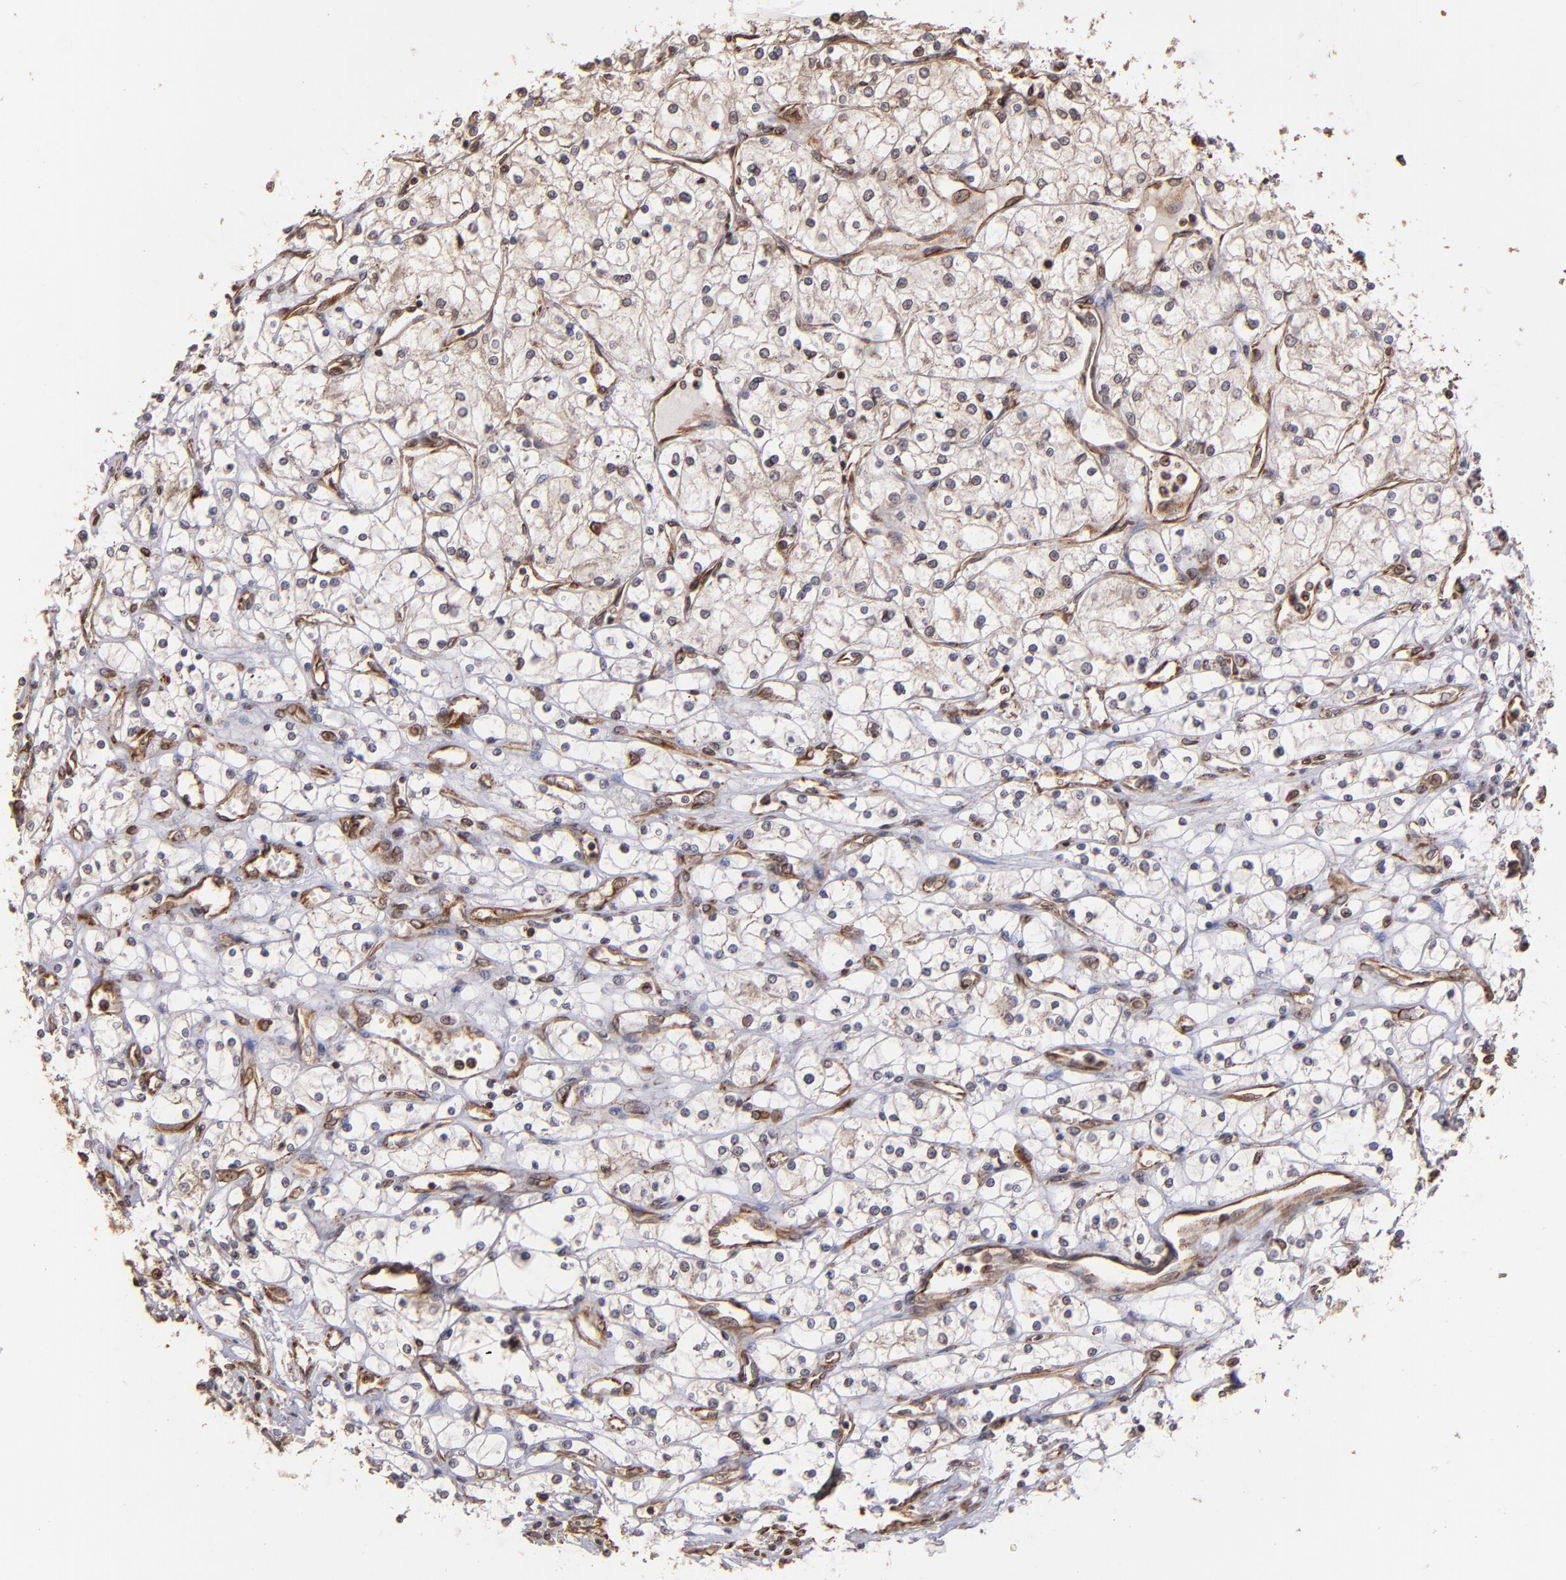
{"staining": {"intensity": "negative", "quantity": "none", "location": "none"}, "tissue": "renal cancer", "cell_type": "Tumor cells", "image_type": "cancer", "snomed": [{"axis": "morphology", "description": "Adenocarcinoma, NOS"}, {"axis": "topography", "description": "Kidney"}], "caption": "The immunohistochemistry histopathology image has no significant staining in tumor cells of renal adenocarcinoma tissue.", "gene": "TRIP11", "patient": {"sex": "male", "age": 61}}